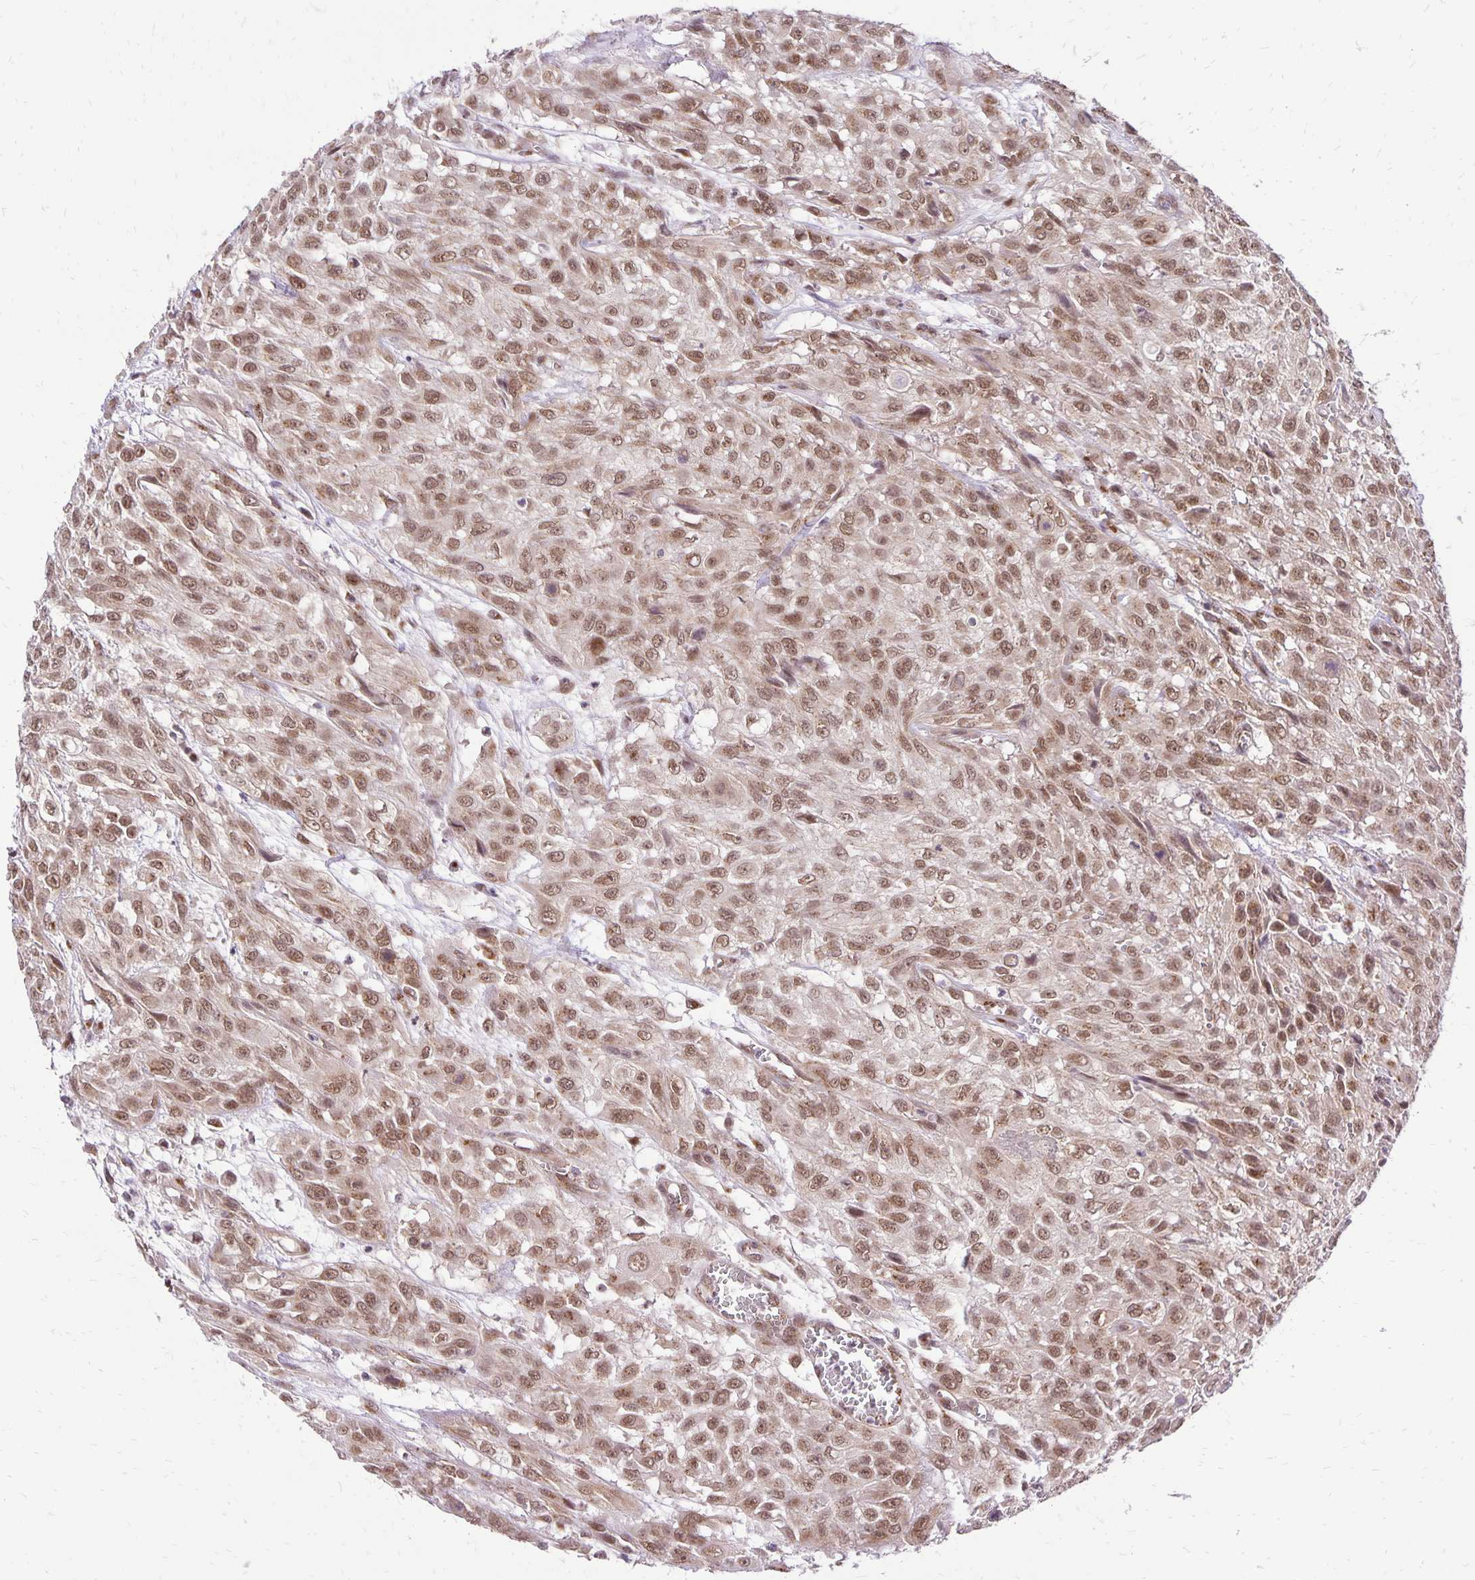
{"staining": {"intensity": "moderate", "quantity": ">75%", "location": "nuclear"}, "tissue": "urothelial cancer", "cell_type": "Tumor cells", "image_type": "cancer", "snomed": [{"axis": "morphology", "description": "Urothelial carcinoma, High grade"}, {"axis": "topography", "description": "Urinary bladder"}], "caption": "Immunohistochemical staining of high-grade urothelial carcinoma reveals moderate nuclear protein expression in approximately >75% of tumor cells. Ihc stains the protein in brown and the nuclei are stained blue.", "gene": "GOLGA5", "patient": {"sex": "male", "age": 57}}